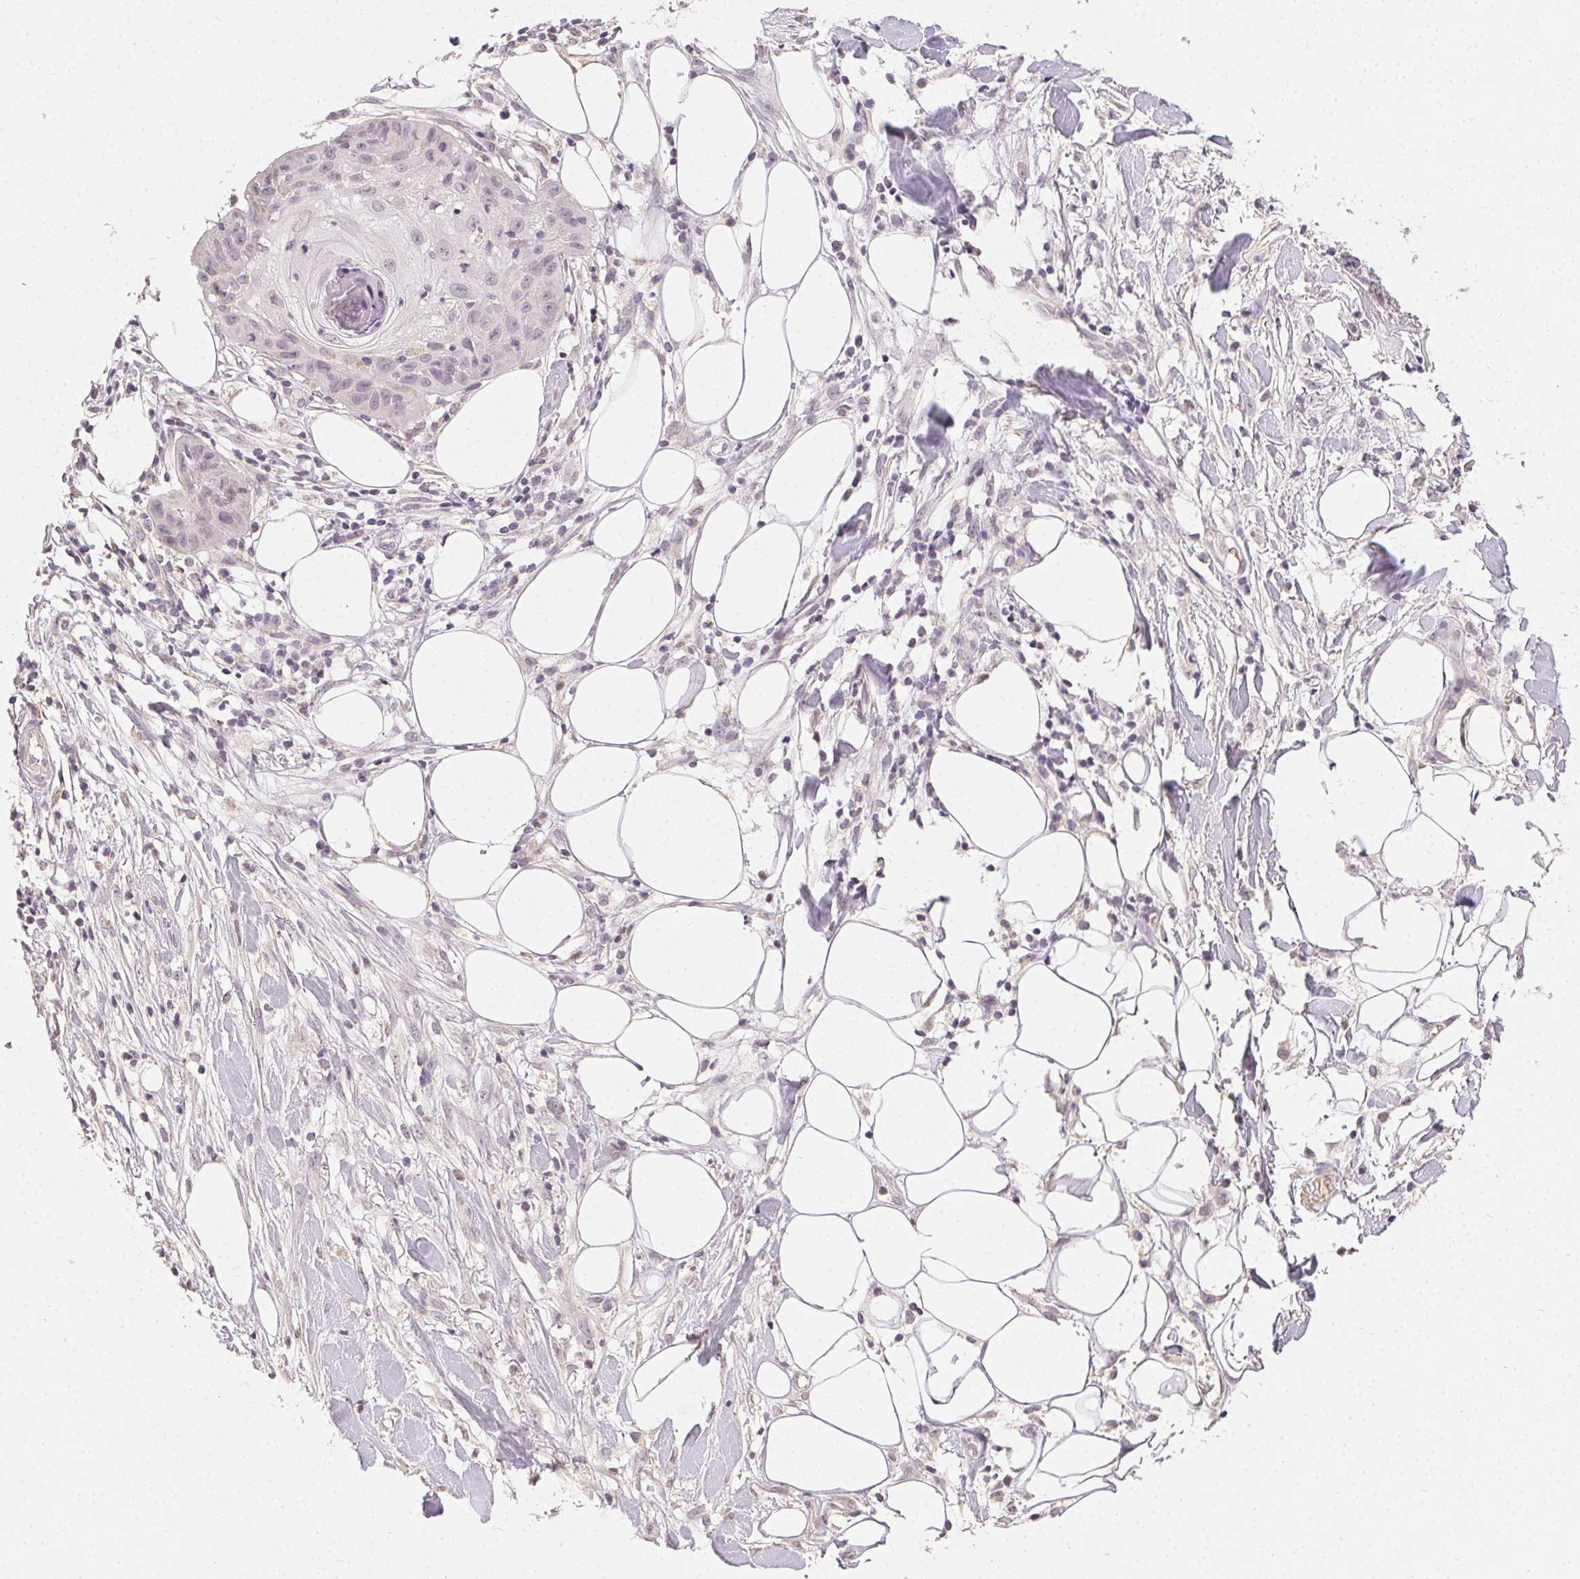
{"staining": {"intensity": "negative", "quantity": "none", "location": "none"}, "tissue": "skin cancer", "cell_type": "Tumor cells", "image_type": "cancer", "snomed": [{"axis": "morphology", "description": "Squamous cell carcinoma, NOS"}, {"axis": "topography", "description": "Skin"}], "caption": "Immunohistochemical staining of skin cancer exhibits no significant expression in tumor cells. (DAB immunohistochemistry with hematoxylin counter stain).", "gene": "CLASP1", "patient": {"sex": "female", "age": 88}}